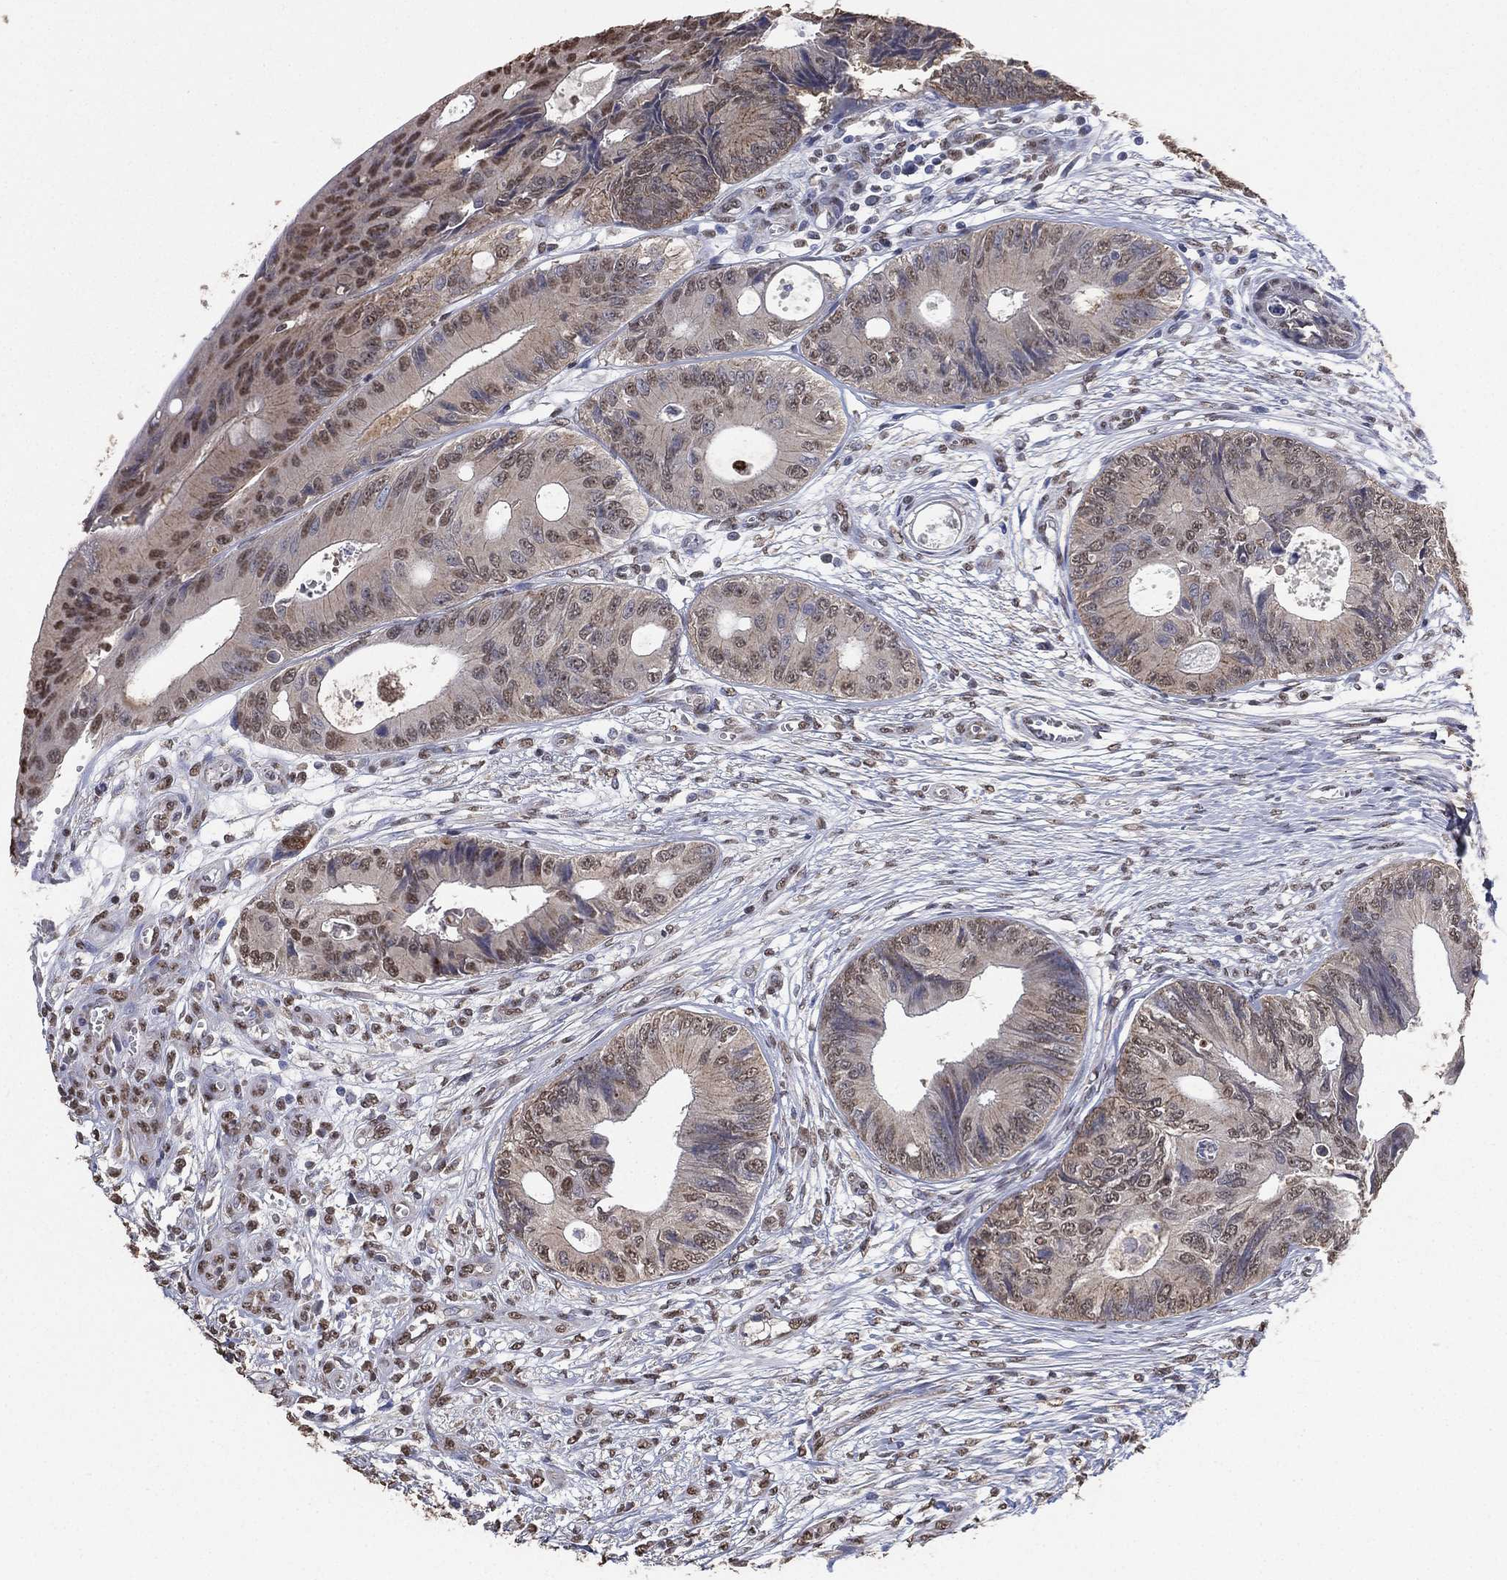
{"staining": {"intensity": "moderate", "quantity": "<25%", "location": "nuclear"}, "tissue": "colorectal cancer", "cell_type": "Tumor cells", "image_type": "cancer", "snomed": [{"axis": "morphology", "description": "Normal tissue, NOS"}, {"axis": "morphology", "description": "Adenocarcinoma, NOS"}, {"axis": "topography", "description": "Colon"}], "caption": "This photomicrograph exhibits IHC staining of colorectal cancer, with low moderate nuclear staining in approximately <25% of tumor cells.", "gene": "ALDH7A1", "patient": {"sex": "male", "age": 65}}